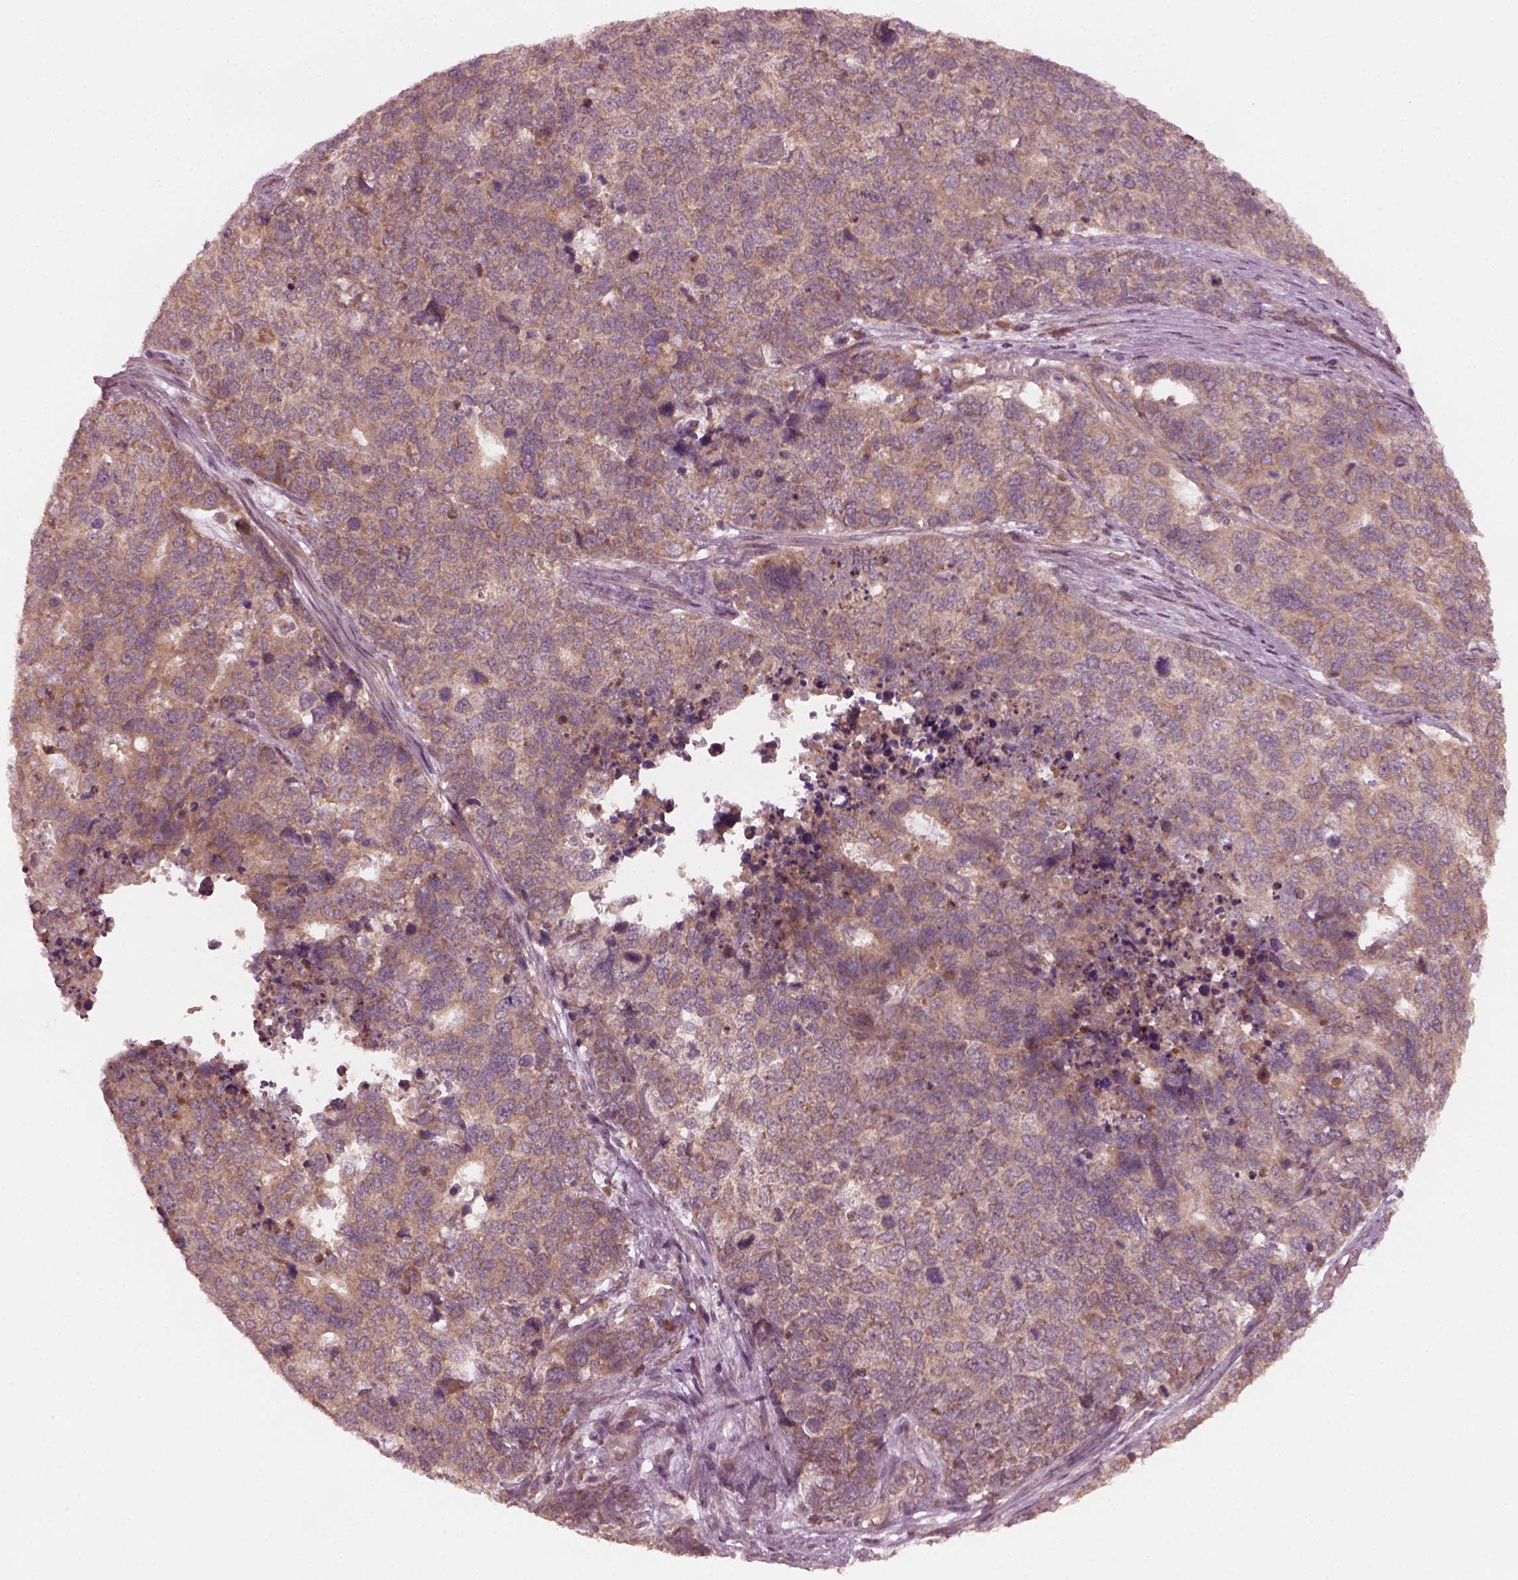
{"staining": {"intensity": "weak", "quantity": ">75%", "location": "cytoplasmic/membranous"}, "tissue": "cervical cancer", "cell_type": "Tumor cells", "image_type": "cancer", "snomed": [{"axis": "morphology", "description": "Squamous cell carcinoma, NOS"}, {"axis": "topography", "description": "Cervix"}], "caption": "Human squamous cell carcinoma (cervical) stained with a brown dye exhibits weak cytoplasmic/membranous positive positivity in about >75% of tumor cells.", "gene": "FAF2", "patient": {"sex": "female", "age": 63}}